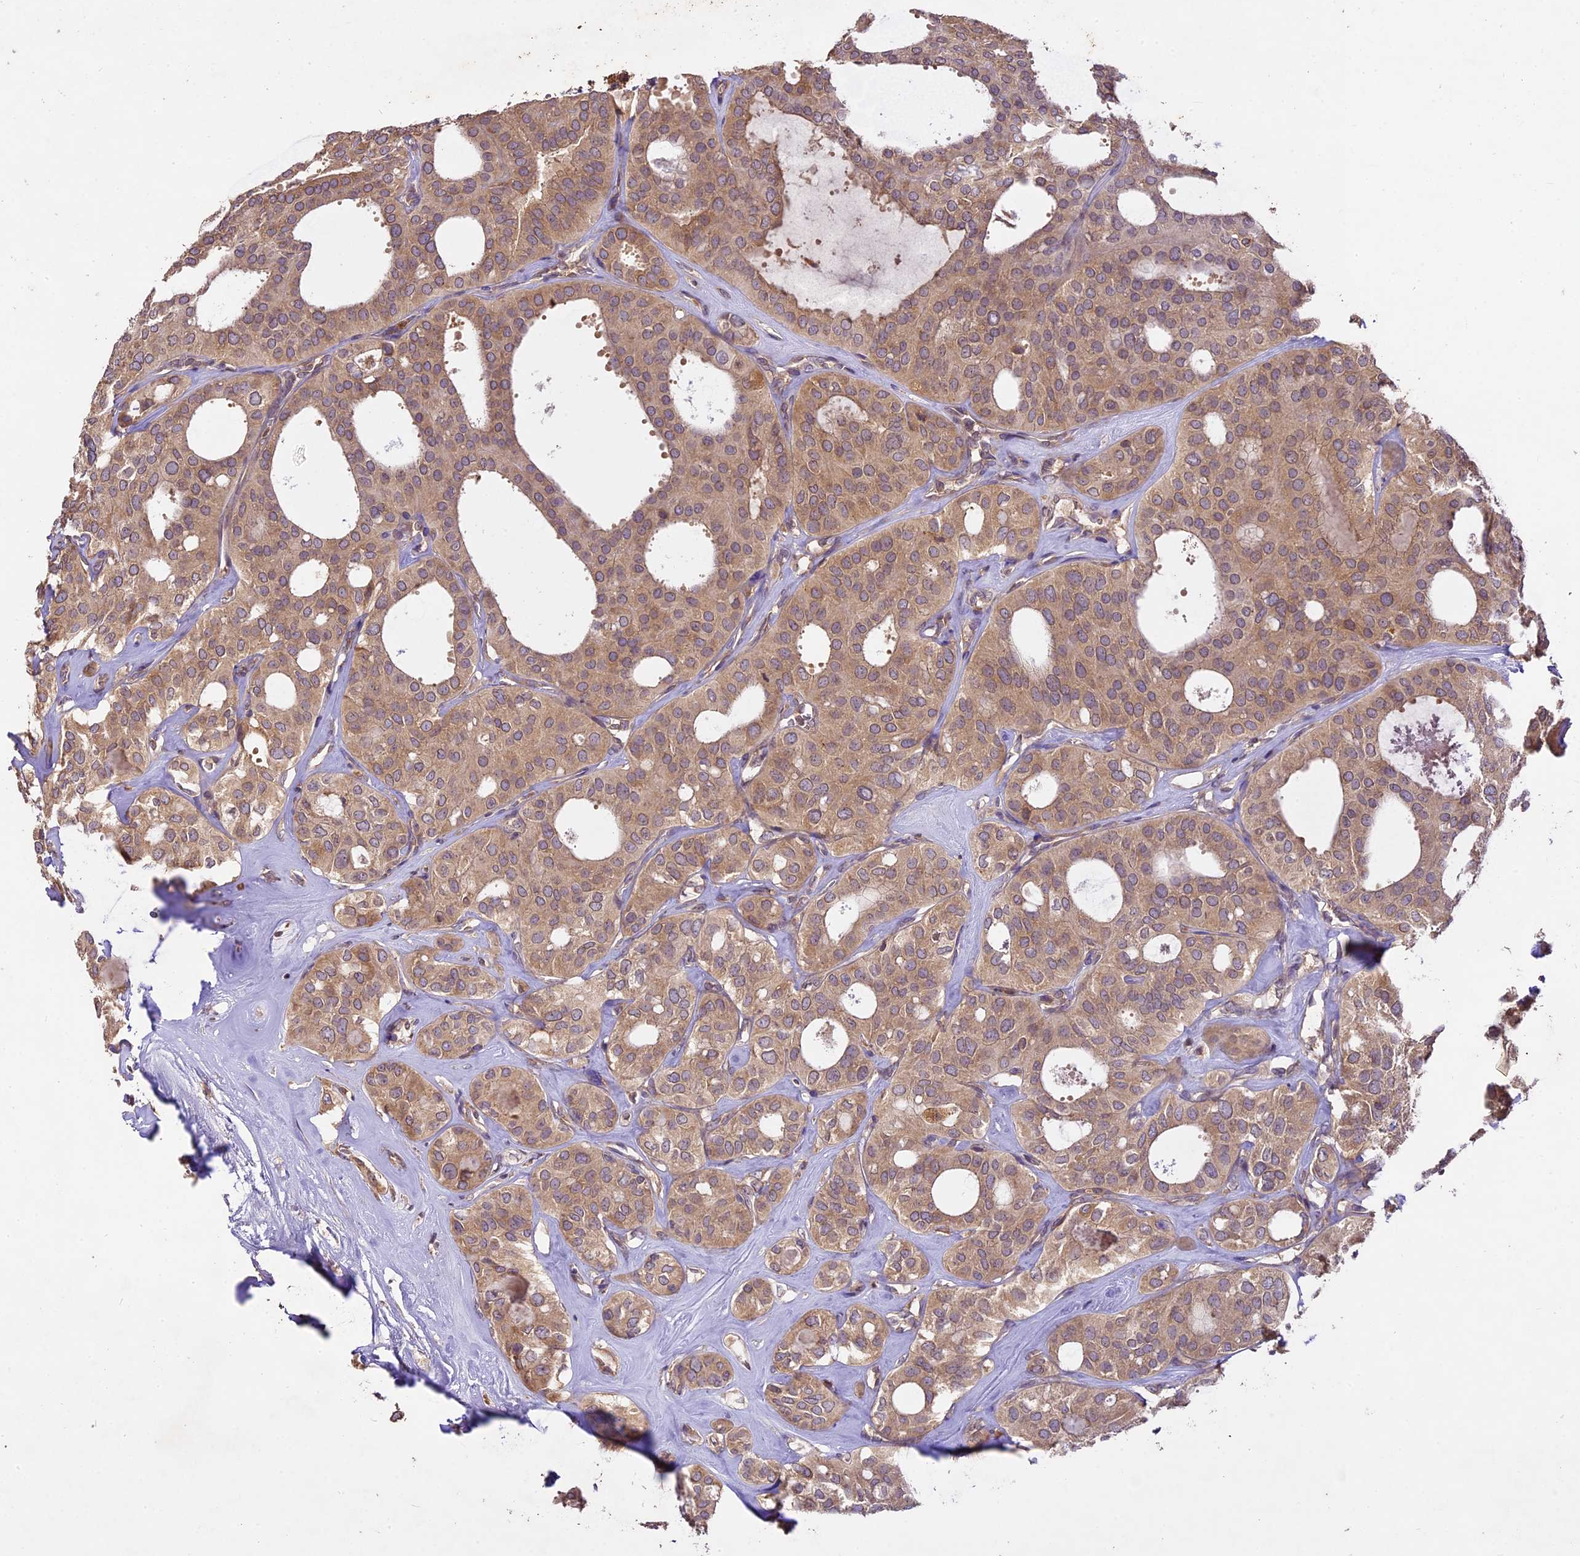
{"staining": {"intensity": "moderate", "quantity": ">75%", "location": "cytoplasmic/membranous"}, "tissue": "thyroid cancer", "cell_type": "Tumor cells", "image_type": "cancer", "snomed": [{"axis": "morphology", "description": "Follicular adenoma carcinoma, NOS"}, {"axis": "topography", "description": "Thyroid gland"}], "caption": "IHC of human thyroid cancer exhibits medium levels of moderate cytoplasmic/membranous expression in approximately >75% of tumor cells.", "gene": "BRAP", "patient": {"sex": "male", "age": 75}}